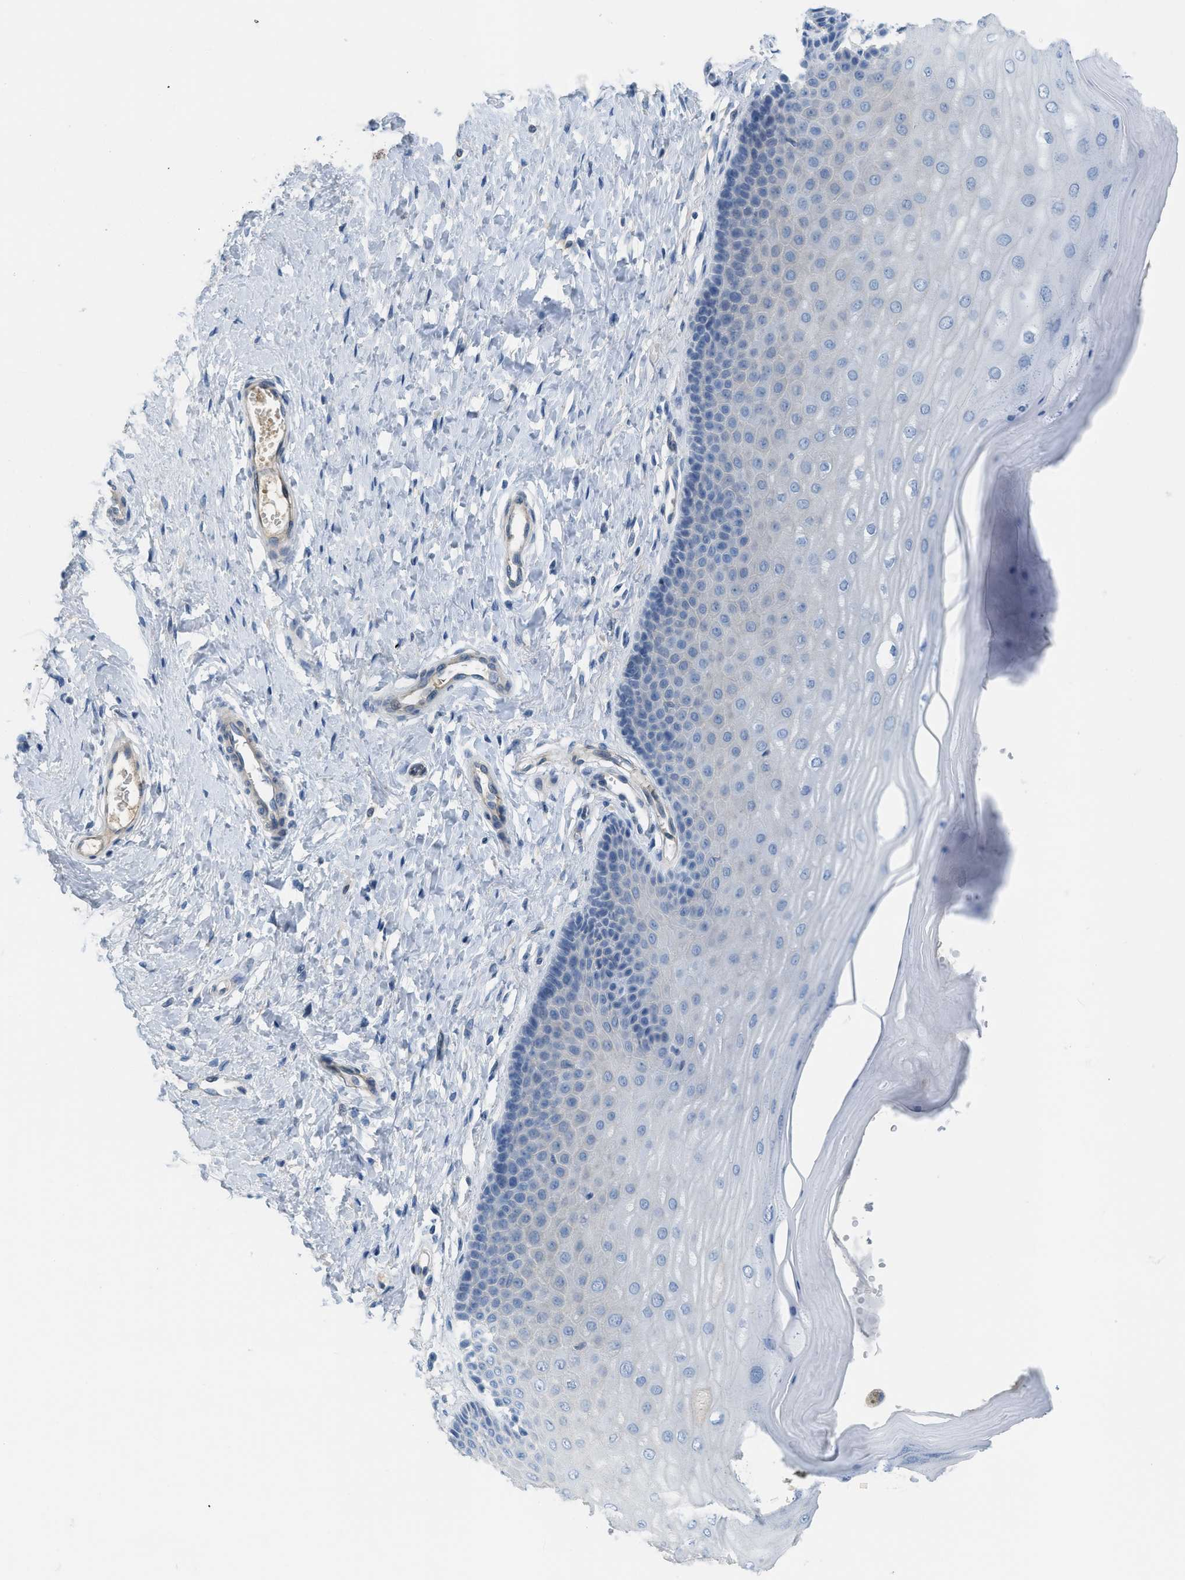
{"staining": {"intensity": "negative", "quantity": "none", "location": "none"}, "tissue": "cervix", "cell_type": "Glandular cells", "image_type": "normal", "snomed": [{"axis": "morphology", "description": "Normal tissue, NOS"}, {"axis": "topography", "description": "Cervix"}], "caption": "The micrograph displays no staining of glandular cells in normal cervix.", "gene": "CRB3", "patient": {"sex": "female", "age": 55}}